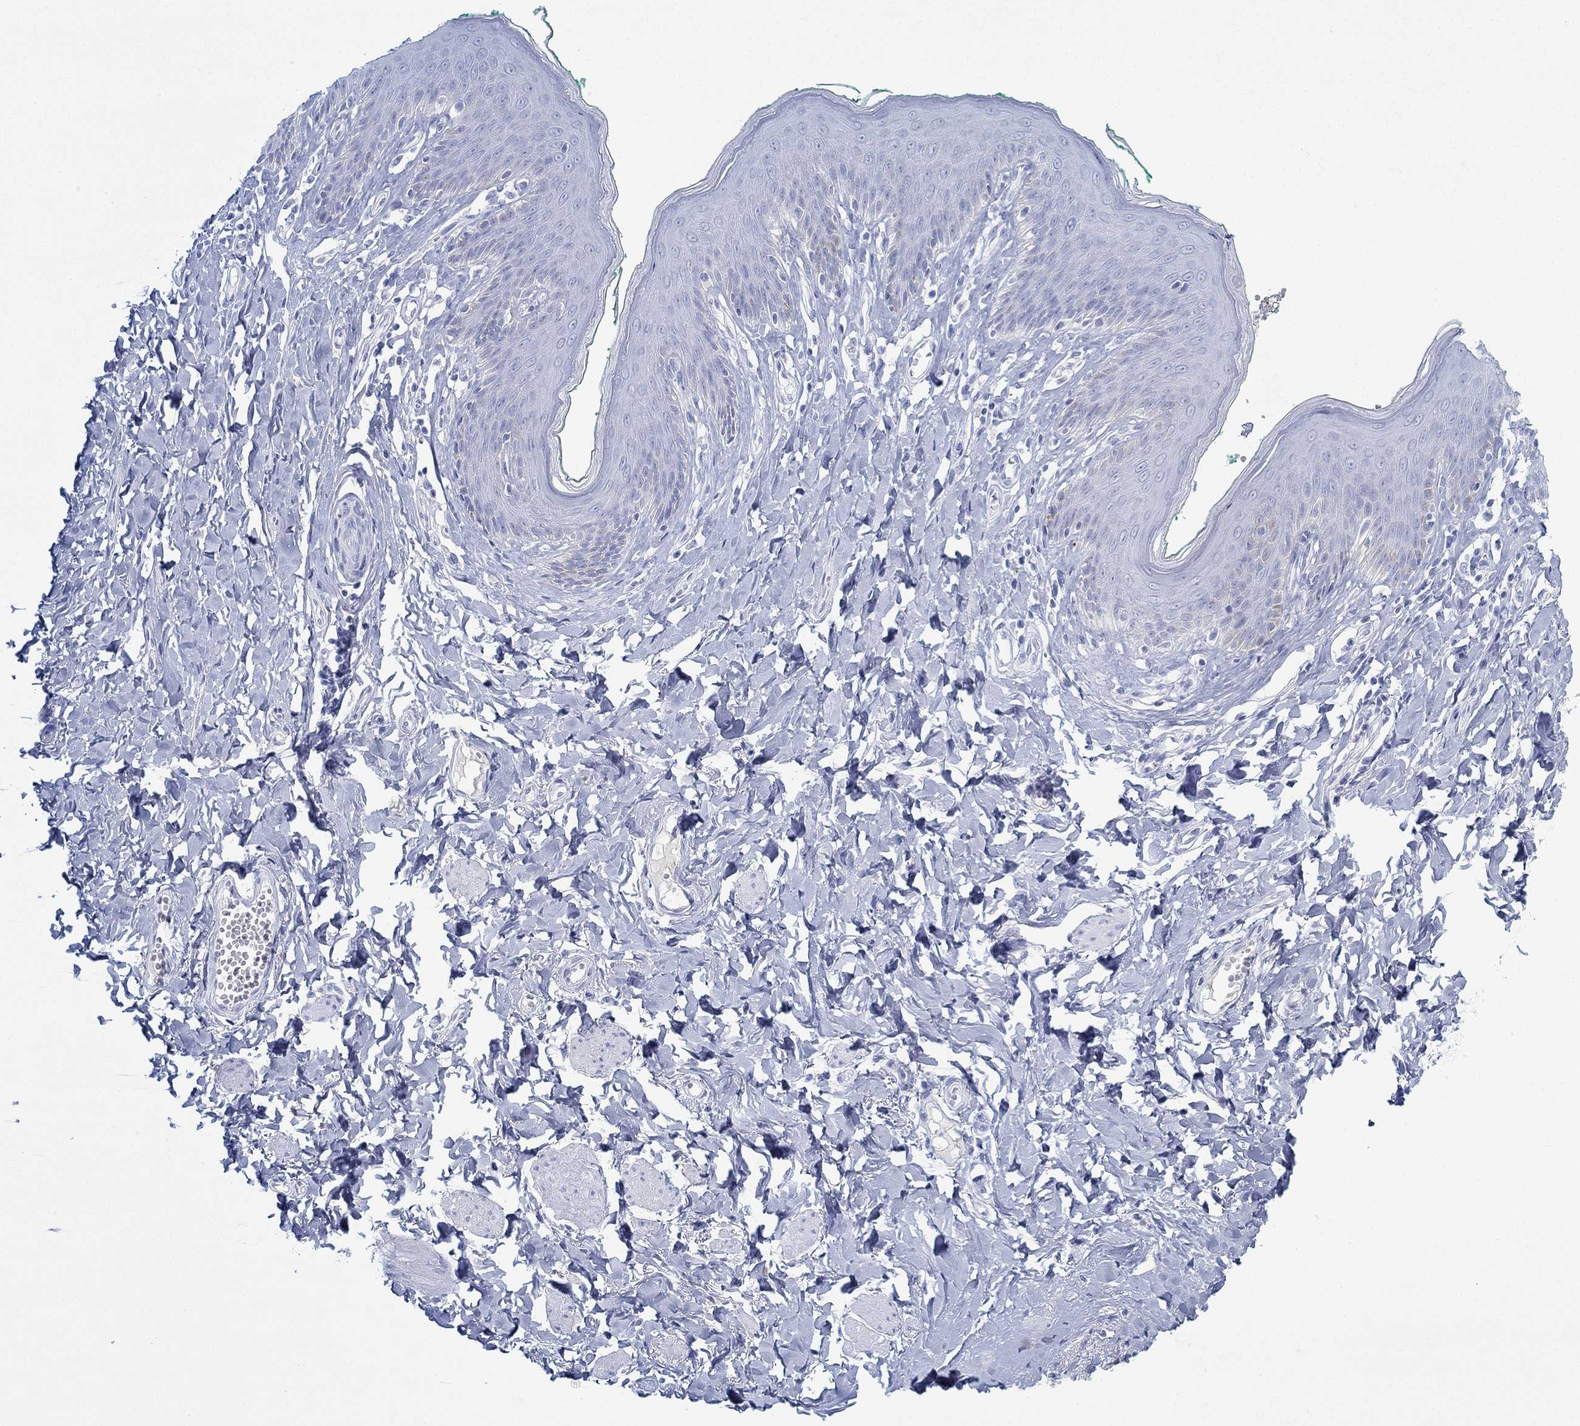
{"staining": {"intensity": "negative", "quantity": "none", "location": "none"}, "tissue": "skin", "cell_type": "Epidermal cells", "image_type": "normal", "snomed": [{"axis": "morphology", "description": "Normal tissue, NOS"}, {"axis": "topography", "description": "Vulva"}], "caption": "Immunohistochemistry photomicrograph of unremarkable skin: human skin stained with DAB demonstrates no significant protein staining in epidermal cells.", "gene": "PAX9", "patient": {"sex": "female", "age": 66}}